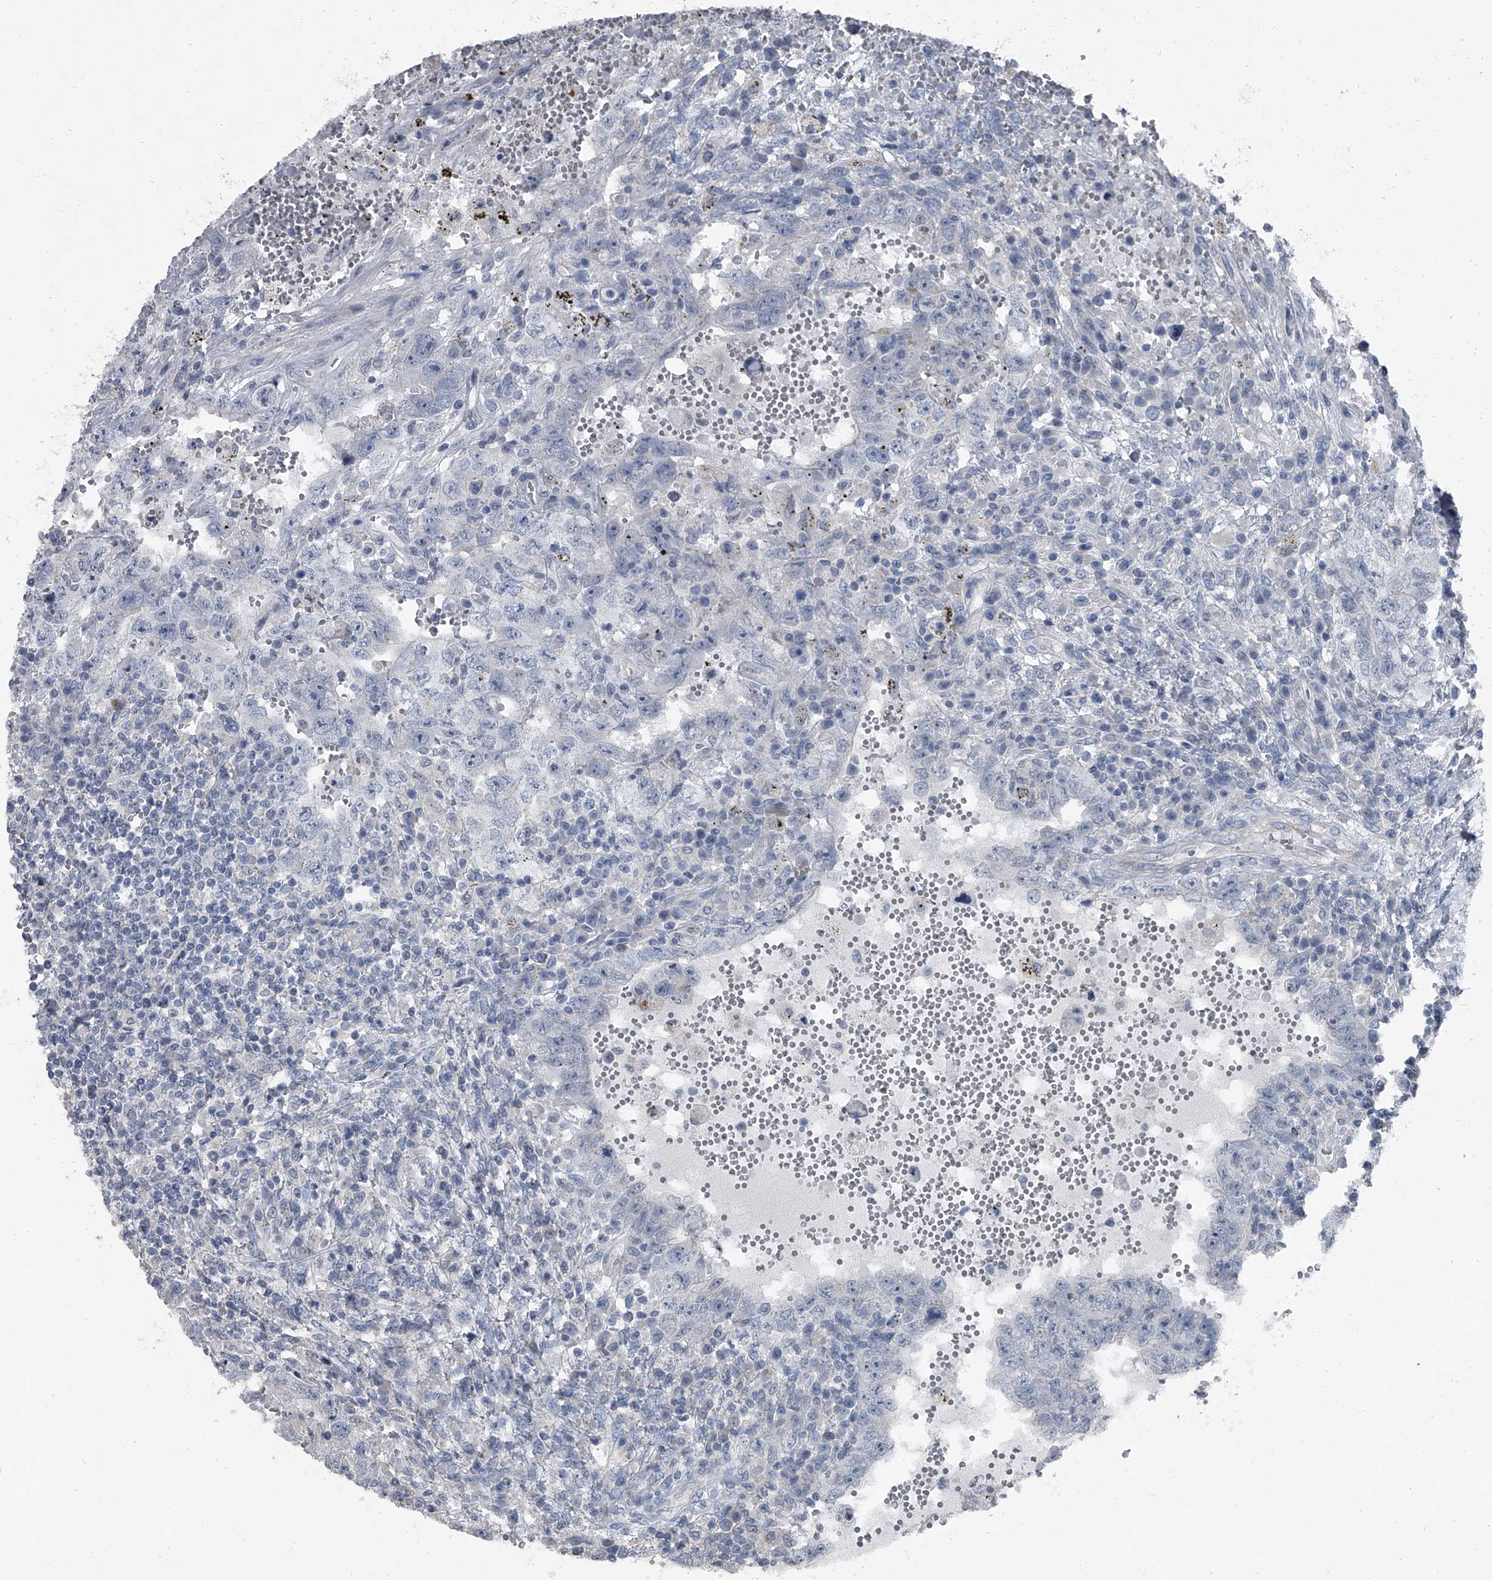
{"staining": {"intensity": "negative", "quantity": "none", "location": "none"}, "tissue": "testis cancer", "cell_type": "Tumor cells", "image_type": "cancer", "snomed": [{"axis": "morphology", "description": "Carcinoma, Embryonal, NOS"}, {"axis": "topography", "description": "Testis"}], "caption": "The micrograph exhibits no significant expression in tumor cells of testis cancer.", "gene": "HEPHL1", "patient": {"sex": "male", "age": 26}}